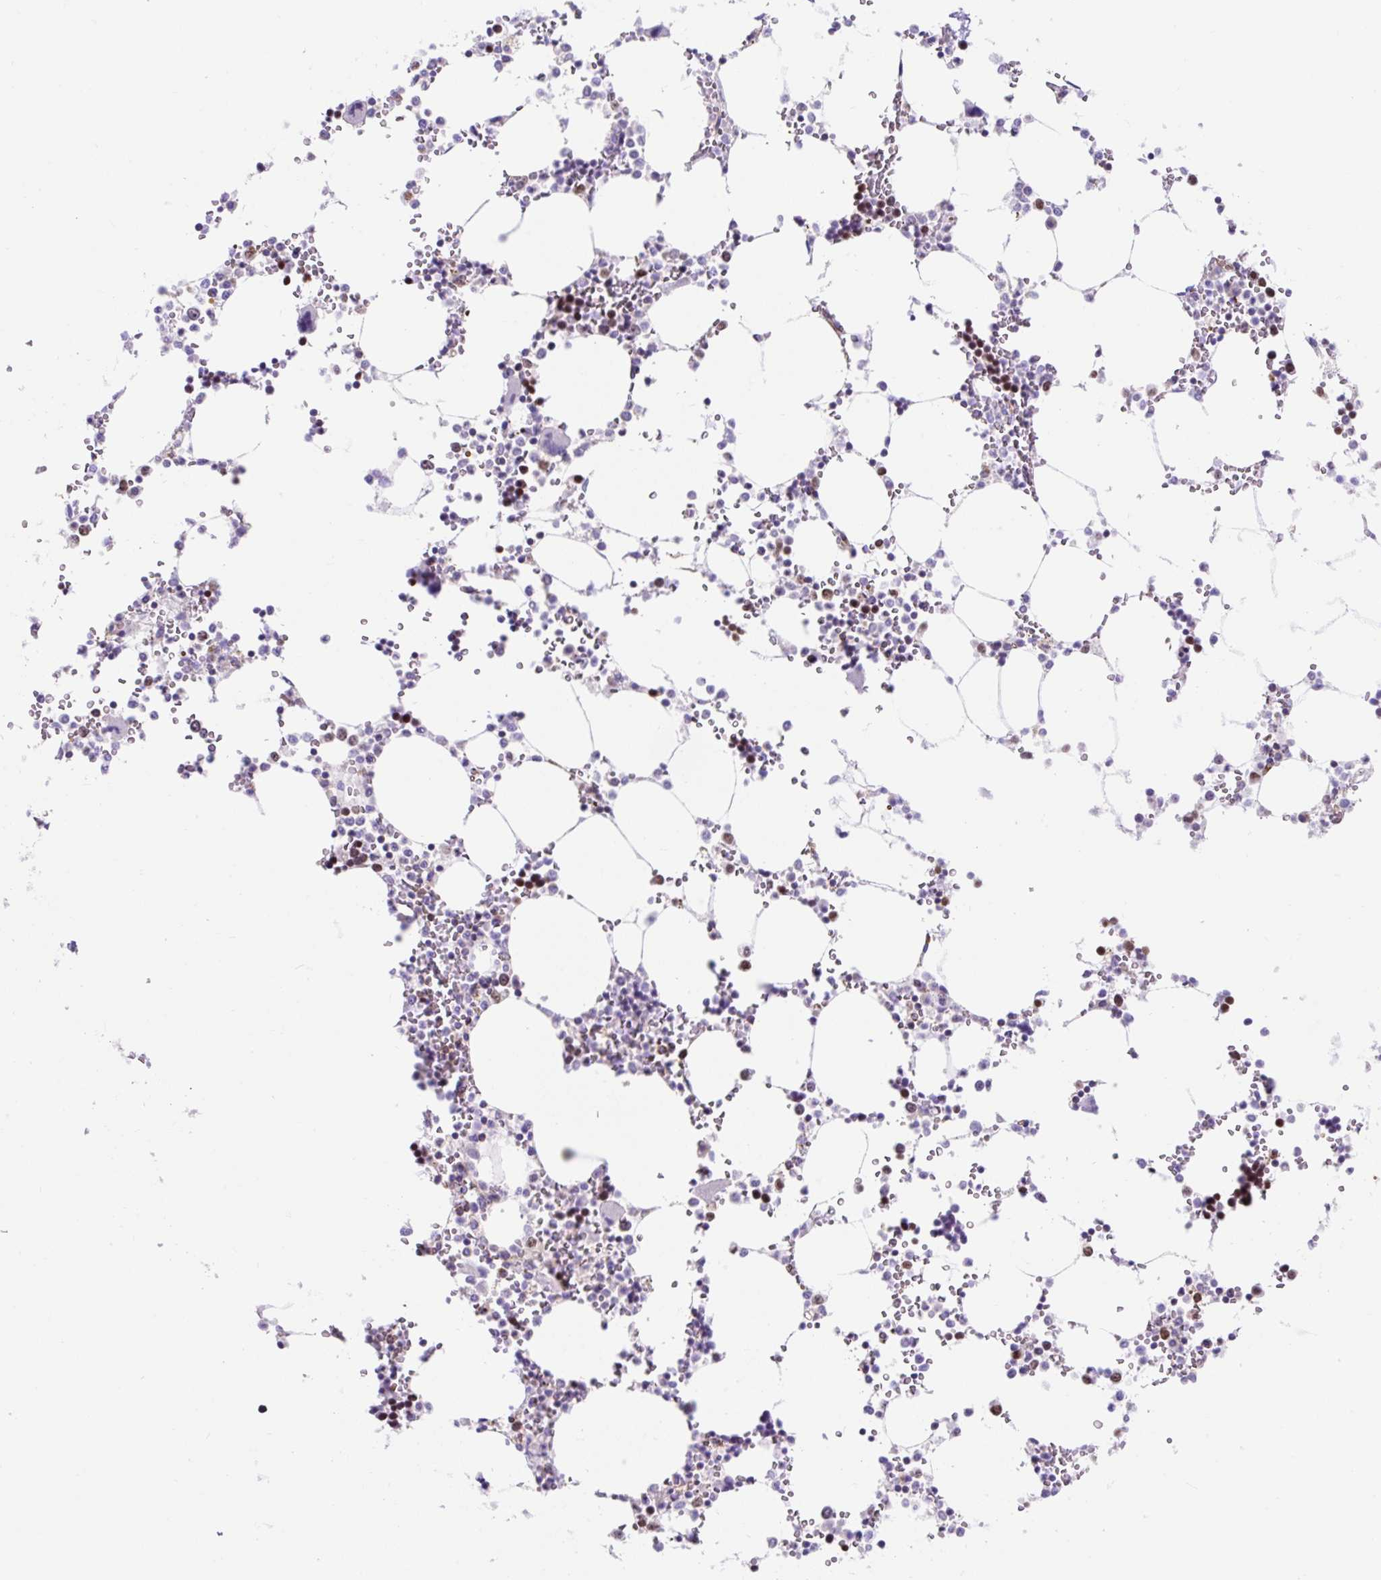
{"staining": {"intensity": "strong", "quantity": "<25%", "location": "cytoplasmic/membranous"}, "tissue": "bone marrow", "cell_type": "Hematopoietic cells", "image_type": "normal", "snomed": [{"axis": "morphology", "description": "Normal tissue, NOS"}, {"axis": "topography", "description": "Bone marrow"}], "caption": "Hematopoietic cells display strong cytoplasmic/membranous staining in approximately <25% of cells in unremarkable bone marrow.", "gene": "HIP1R", "patient": {"sex": "male", "age": 64}}